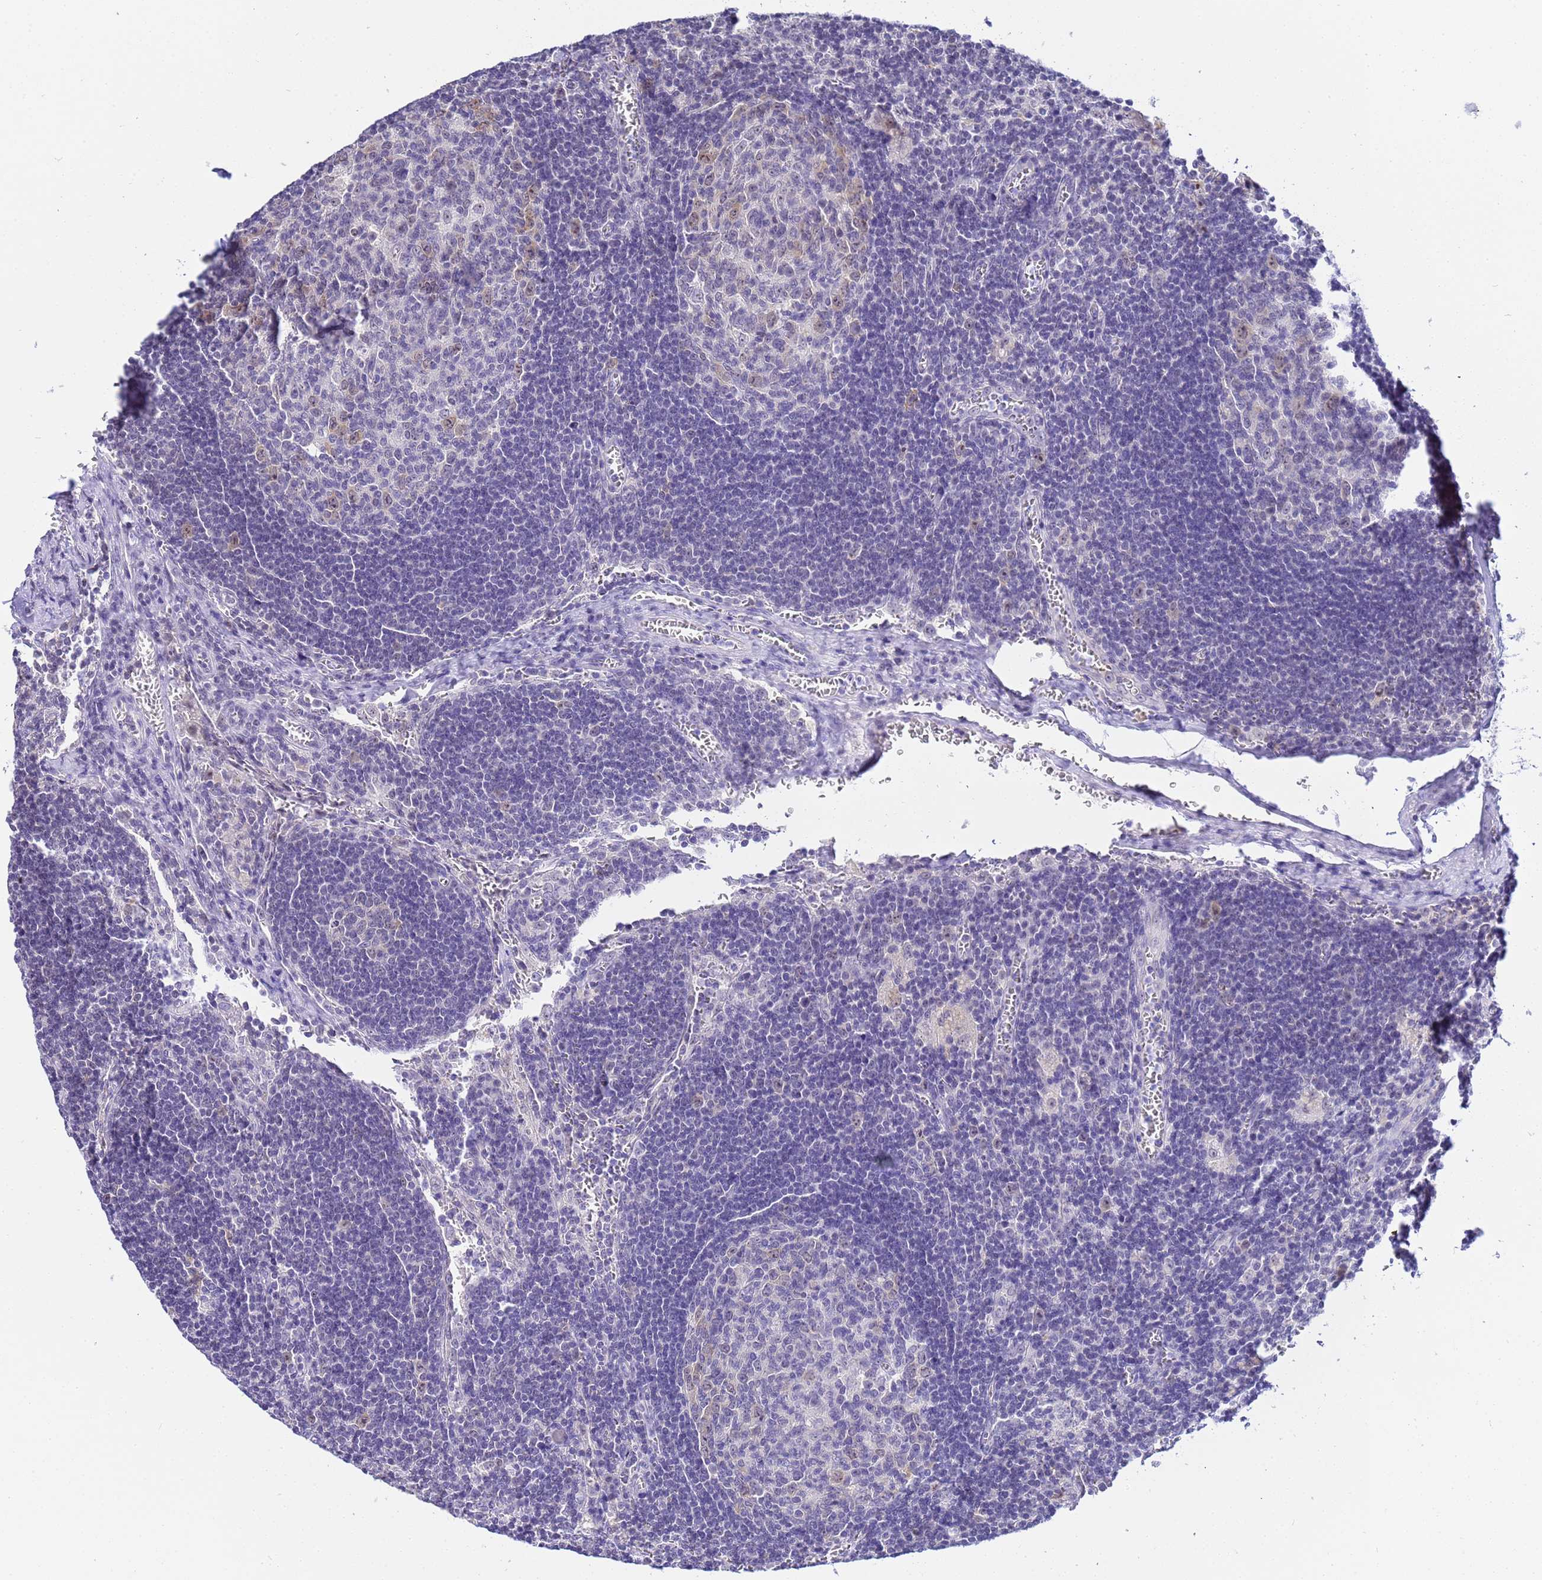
{"staining": {"intensity": "weak", "quantity": "<25%", "location": "nuclear"}, "tissue": "lymph node", "cell_type": "Germinal center cells", "image_type": "normal", "snomed": [{"axis": "morphology", "description": "Normal tissue, NOS"}, {"axis": "topography", "description": "Lymph node"}], "caption": "Germinal center cells are negative for protein expression in benign human lymph node. (DAB IHC, high magnification).", "gene": "ACTL6B", "patient": {"sex": "female", "age": 73}}